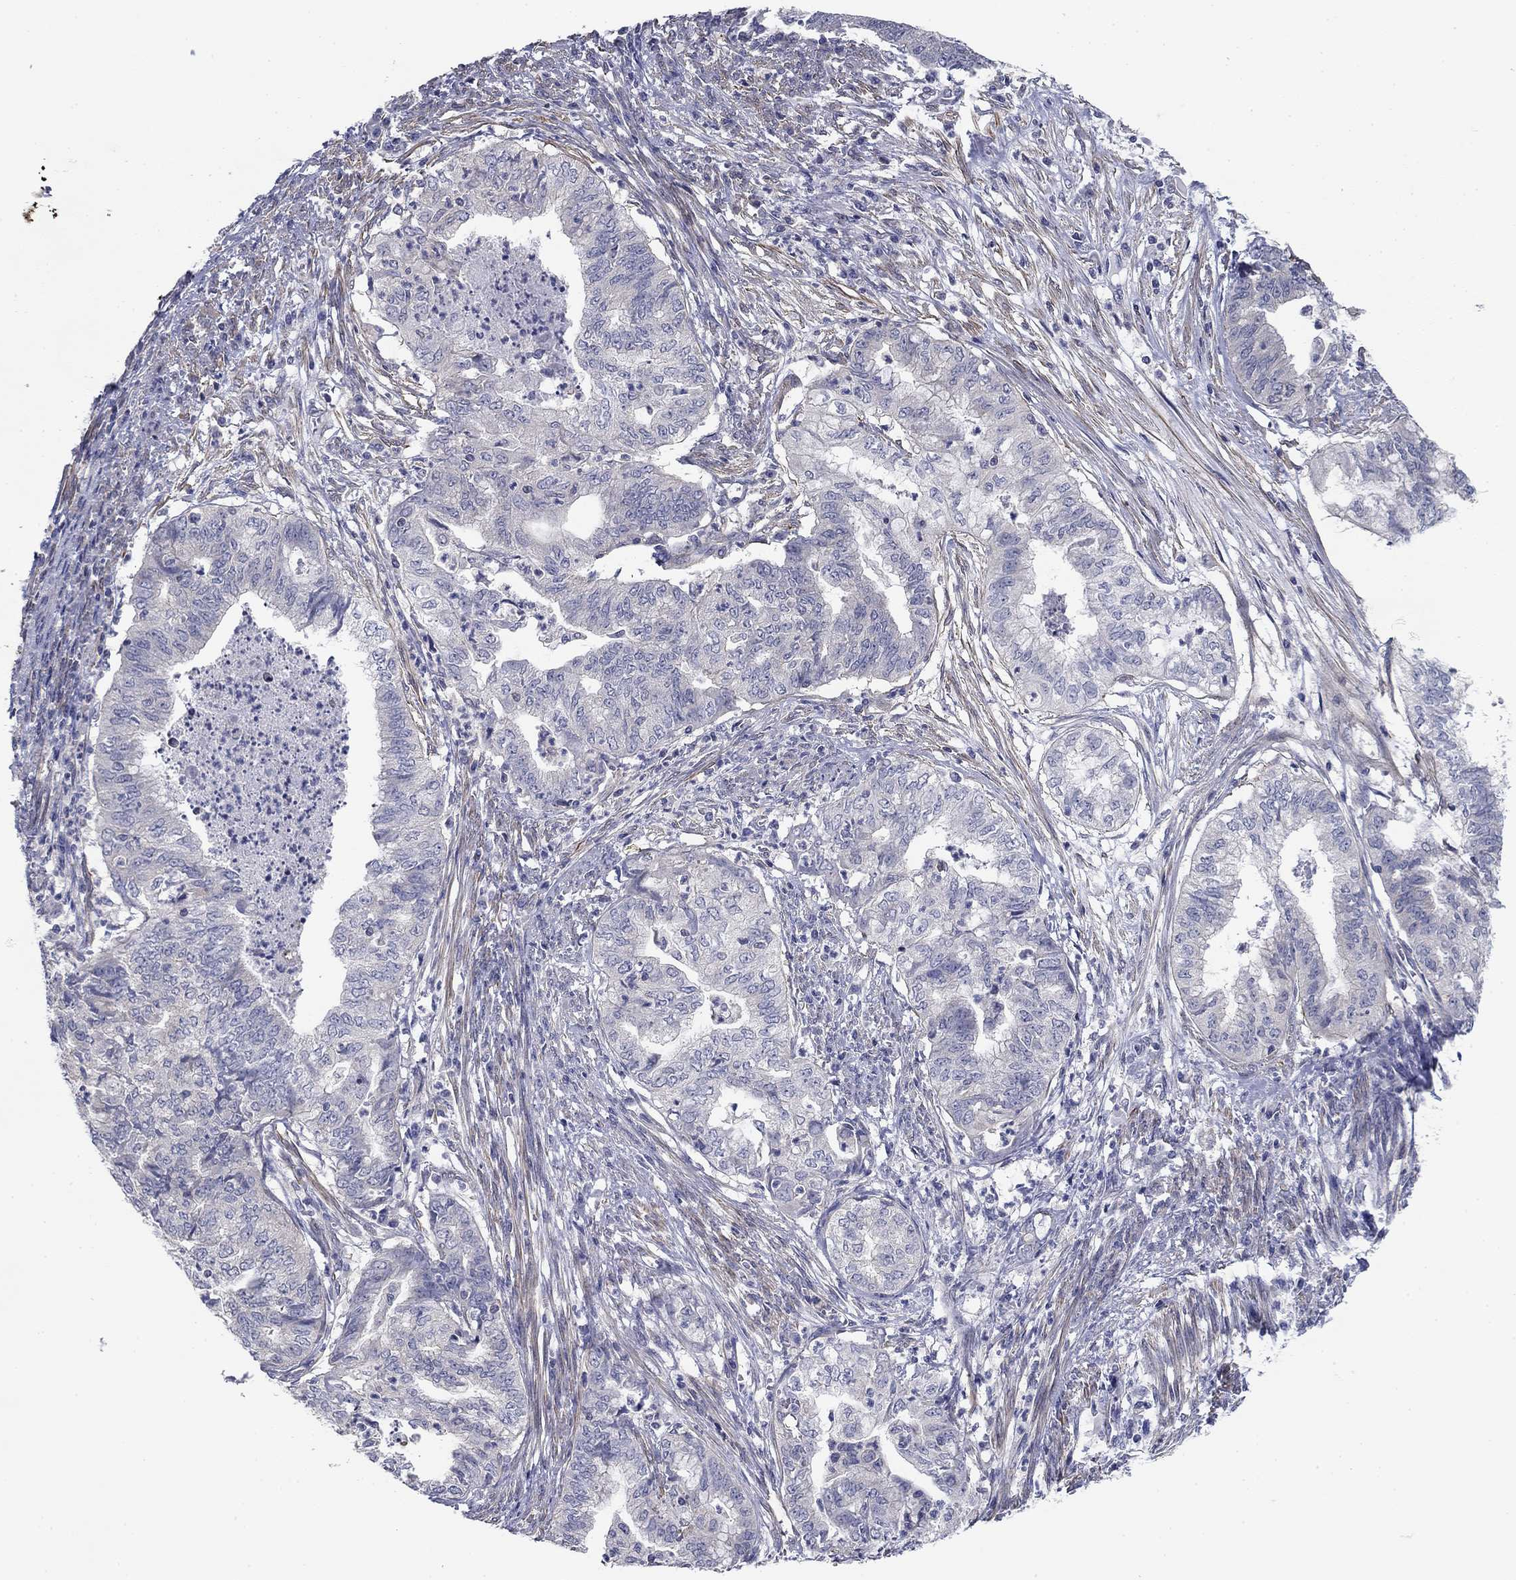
{"staining": {"intensity": "negative", "quantity": "none", "location": "none"}, "tissue": "endometrial cancer", "cell_type": "Tumor cells", "image_type": "cancer", "snomed": [{"axis": "morphology", "description": "Adenocarcinoma, NOS"}, {"axis": "topography", "description": "Endometrium"}], "caption": "DAB (3,3'-diaminobenzidine) immunohistochemical staining of human endometrial adenocarcinoma displays no significant positivity in tumor cells. Brightfield microscopy of IHC stained with DAB (brown) and hematoxylin (blue), captured at high magnification.", "gene": "GRK7", "patient": {"sex": "female", "age": 79}}